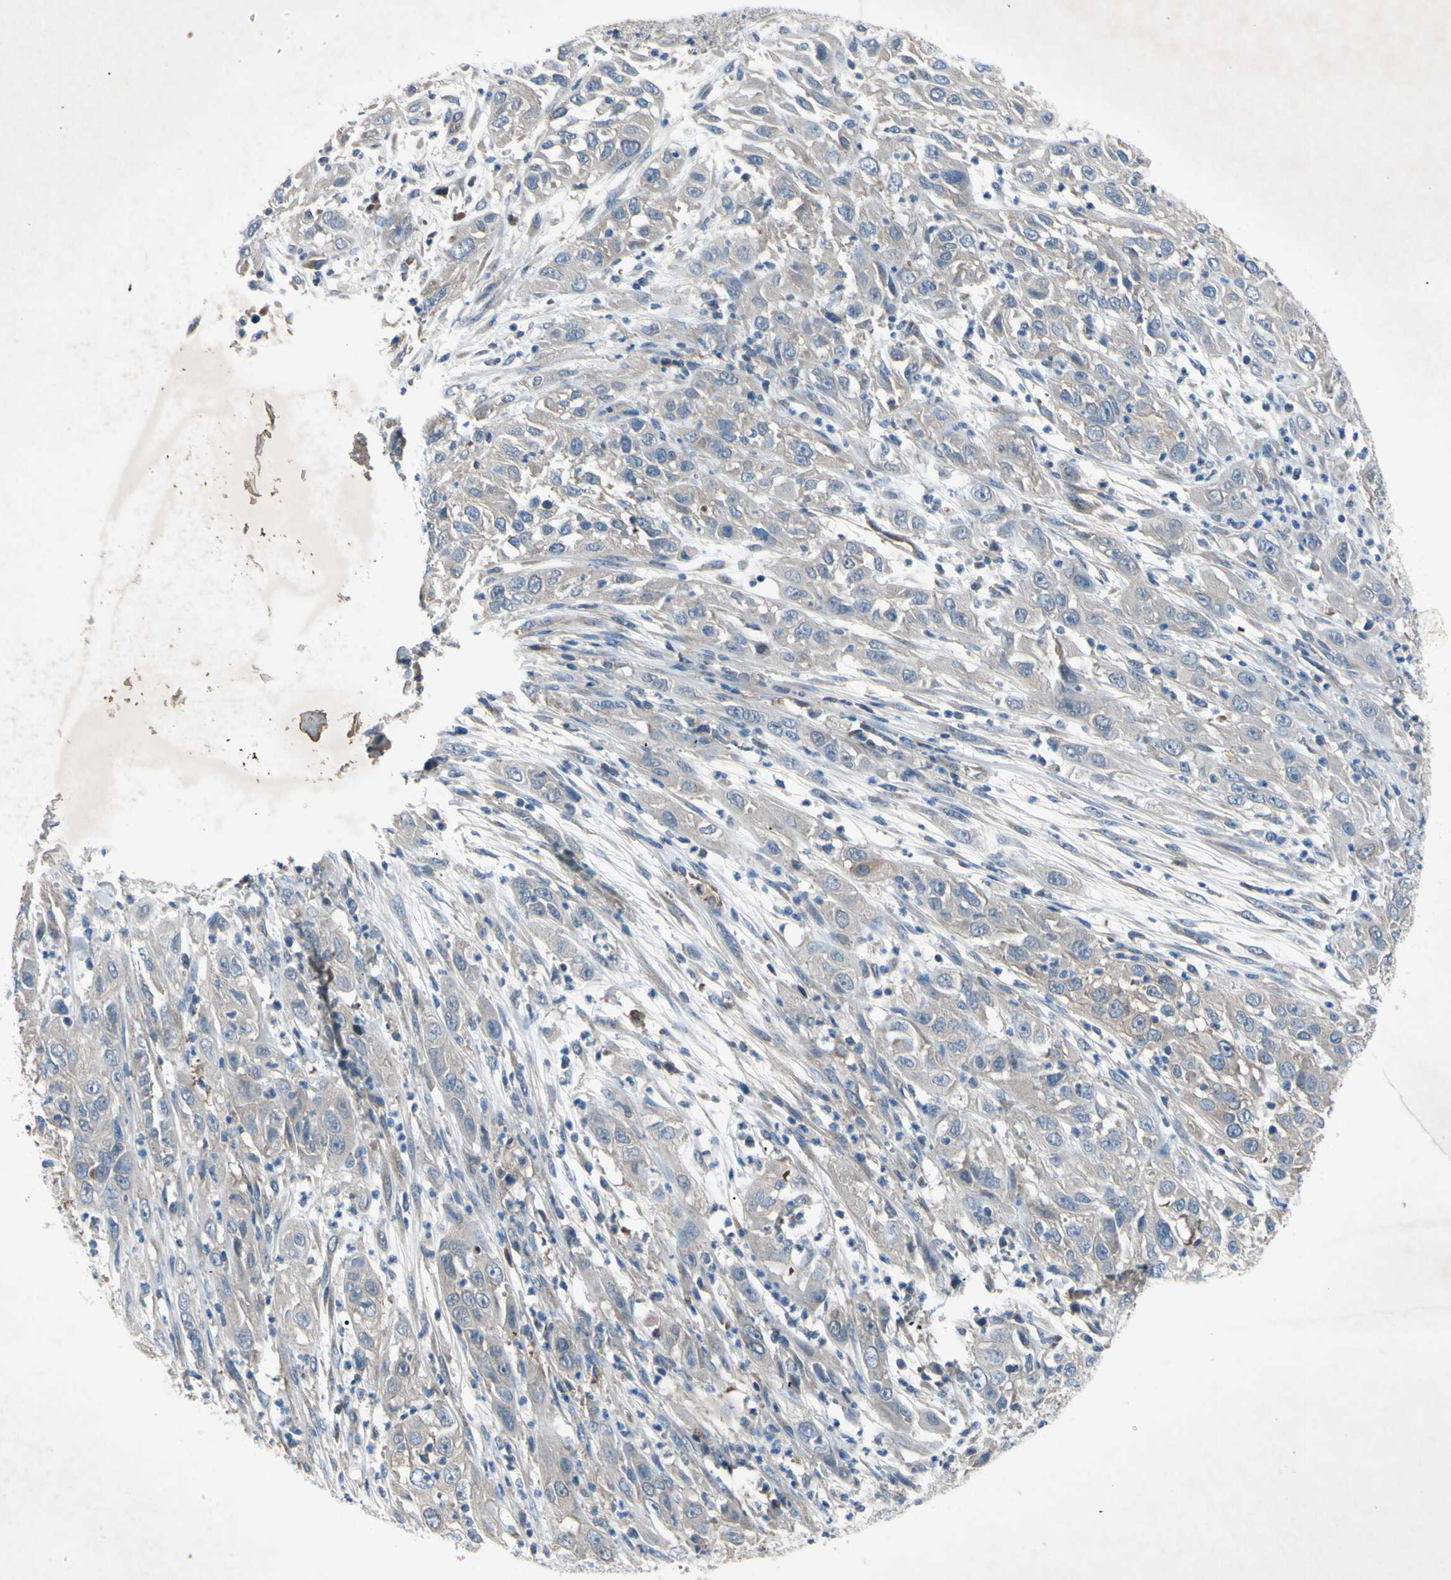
{"staining": {"intensity": "negative", "quantity": "none", "location": "none"}, "tissue": "cervical cancer", "cell_type": "Tumor cells", "image_type": "cancer", "snomed": [{"axis": "morphology", "description": "Squamous cell carcinoma, NOS"}, {"axis": "topography", "description": "Cervix"}], "caption": "Protein analysis of cervical cancer (squamous cell carcinoma) displays no significant staining in tumor cells.", "gene": "HILPDA", "patient": {"sex": "female", "age": 32}}